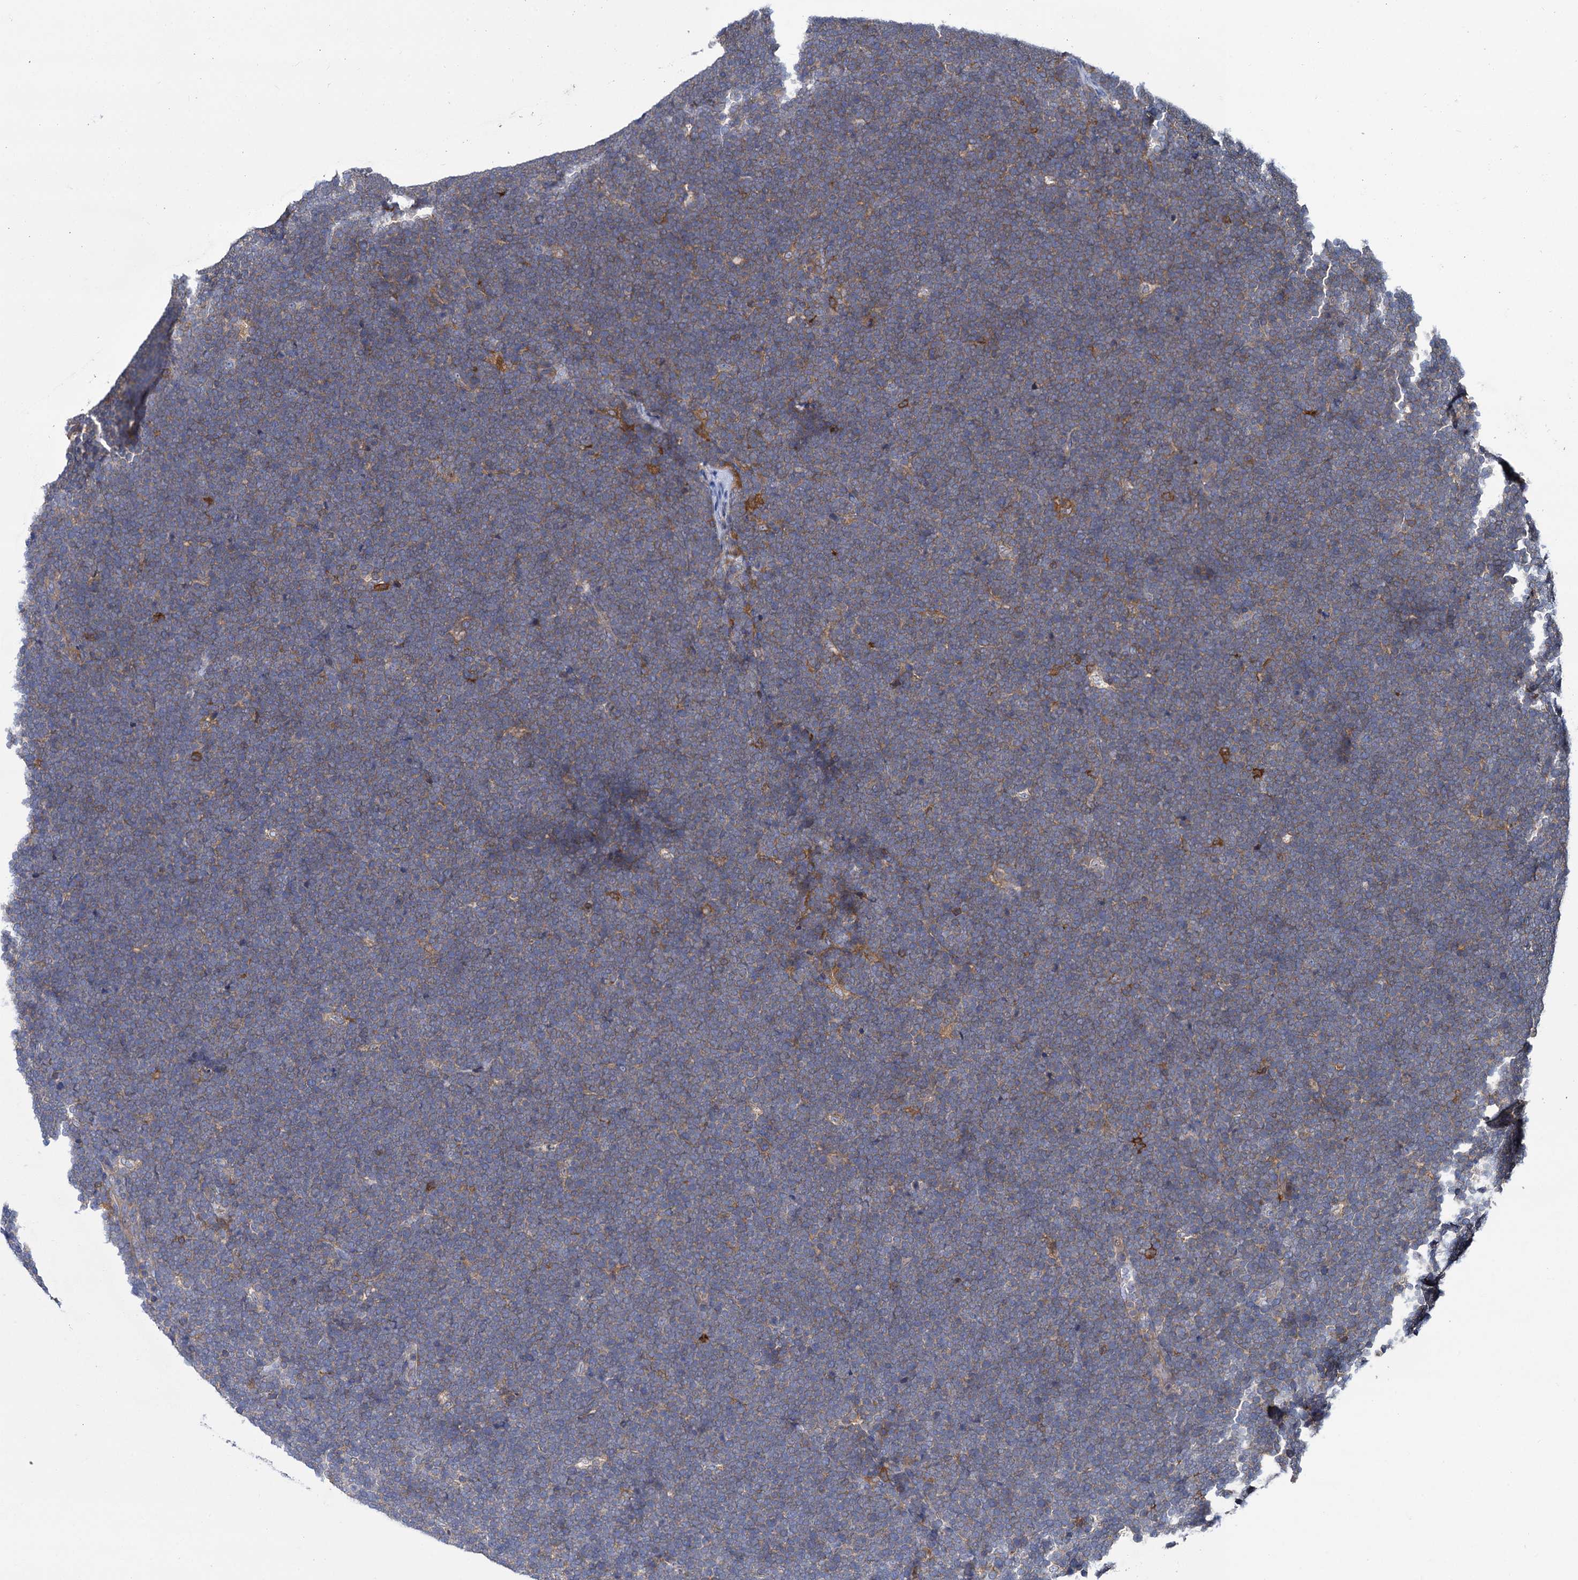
{"staining": {"intensity": "weak", "quantity": "<25%", "location": "cytoplasmic/membranous"}, "tissue": "lymphoma", "cell_type": "Tumor cells", "image_type": "cancer", "snomed": [{"axis": "morphology", "description": "Malignant lymphoma, non-Hodgkin's type, High grade"}, {"axis": "topography", "description": "Lymph node"}], "caption": "Tumor cells are negative for protein expression in human high-grade malignant lymphoma, non-Hodgkin's type.", "gene": "GCLC", "patient": {"sex": "male", "age": 13}}